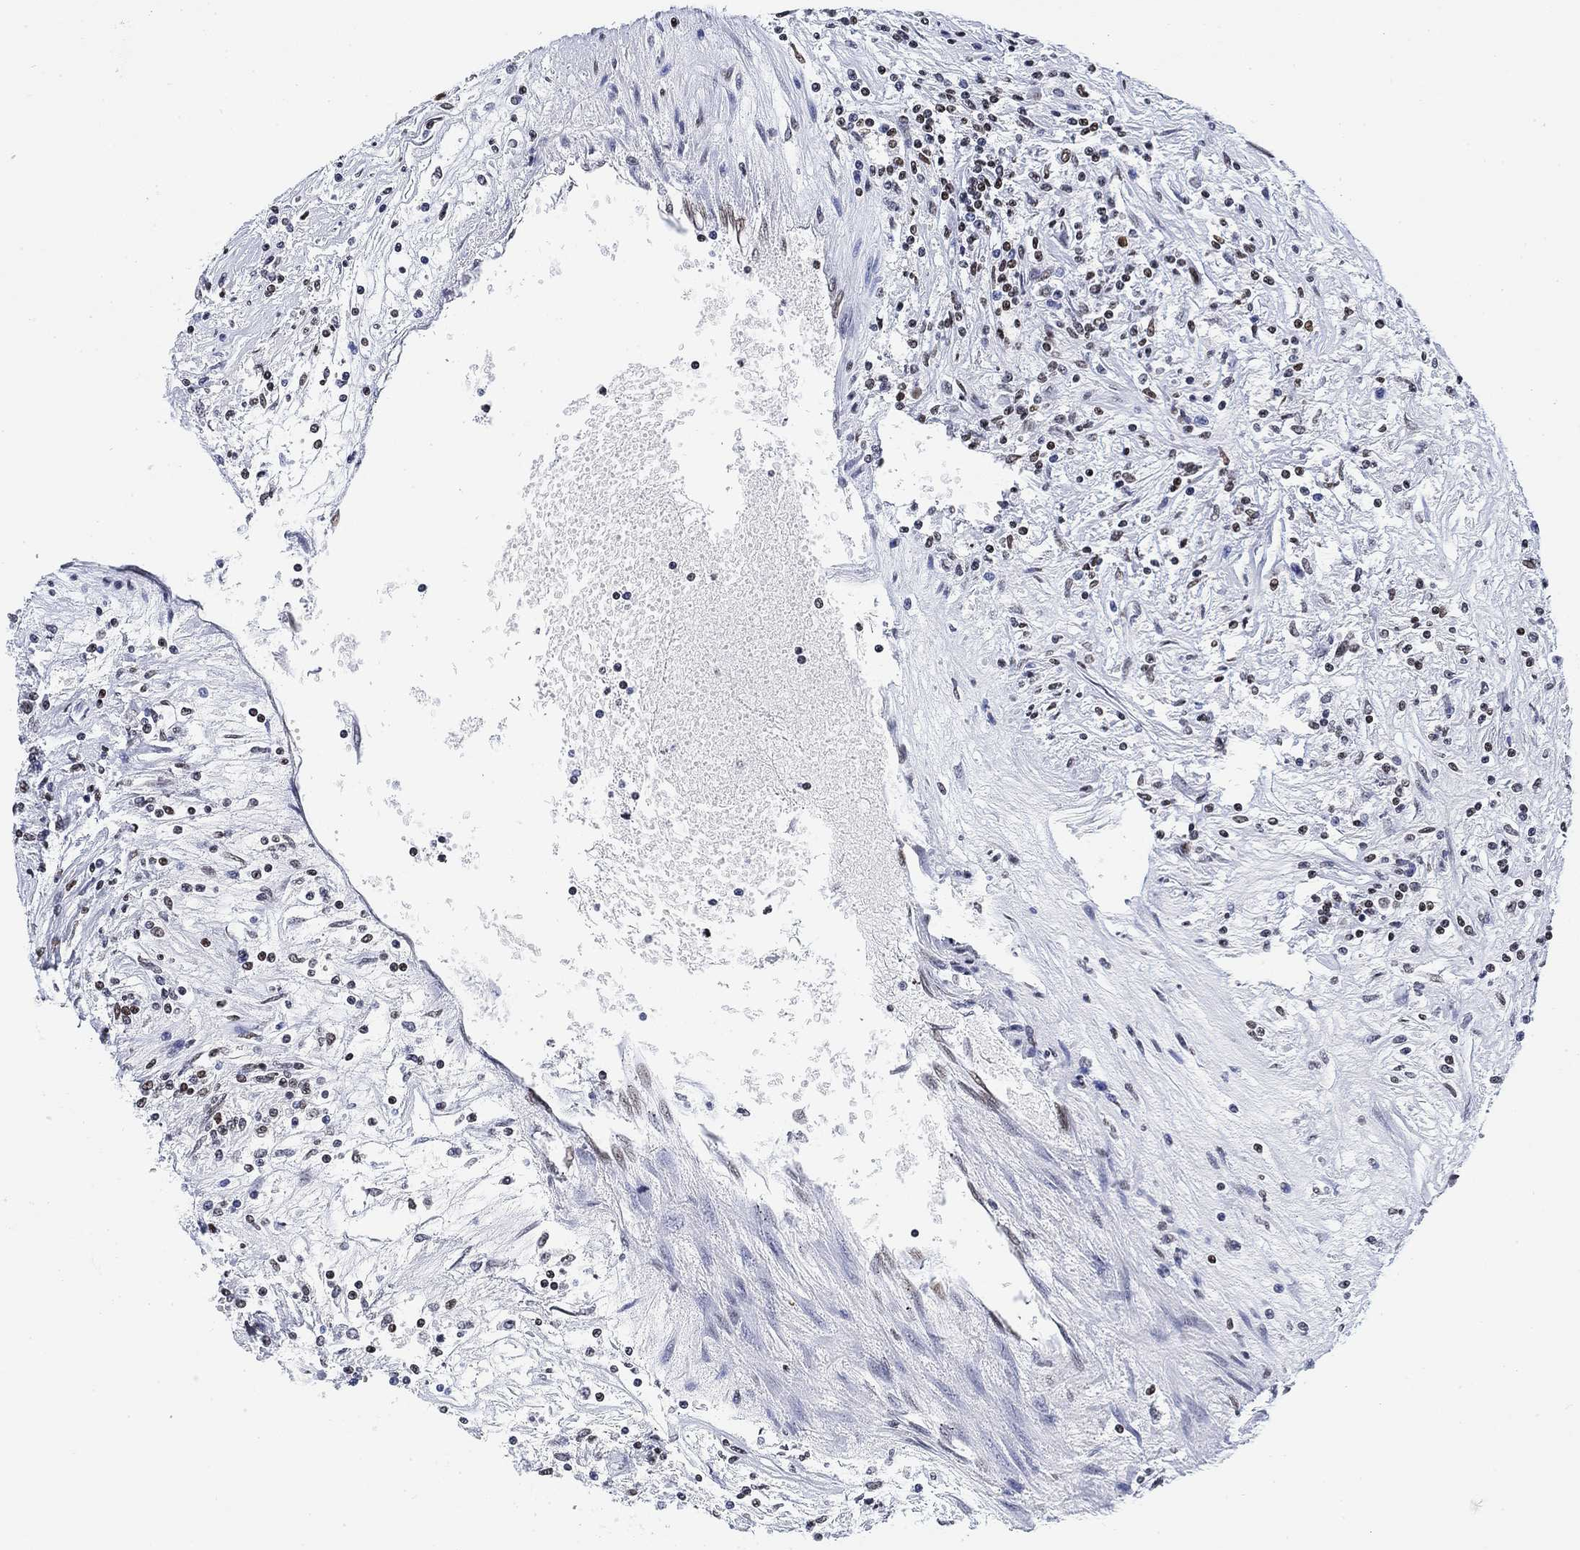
{"staining": {"intensity": "moderate", "quantity": "<25%", "location": "nuclear"}, "tissue": "renal cancer", "cell_type": "Tumor cells", "image_type": "cancer", "snomed": [{"axis": "morphology", "description": "Adenocarcinoma, NOS"}, {"axis": "topography", "description": "Kidney"}], "caption": "Immunohistochemistry (IHC) (DAB) staining of adenocarcinoma (renal) shows moderate nuclear protein positivity in approximately <25% of tumor cells.", "gene": "H1-10", "patient": {"sex": "female", "age": 67}}